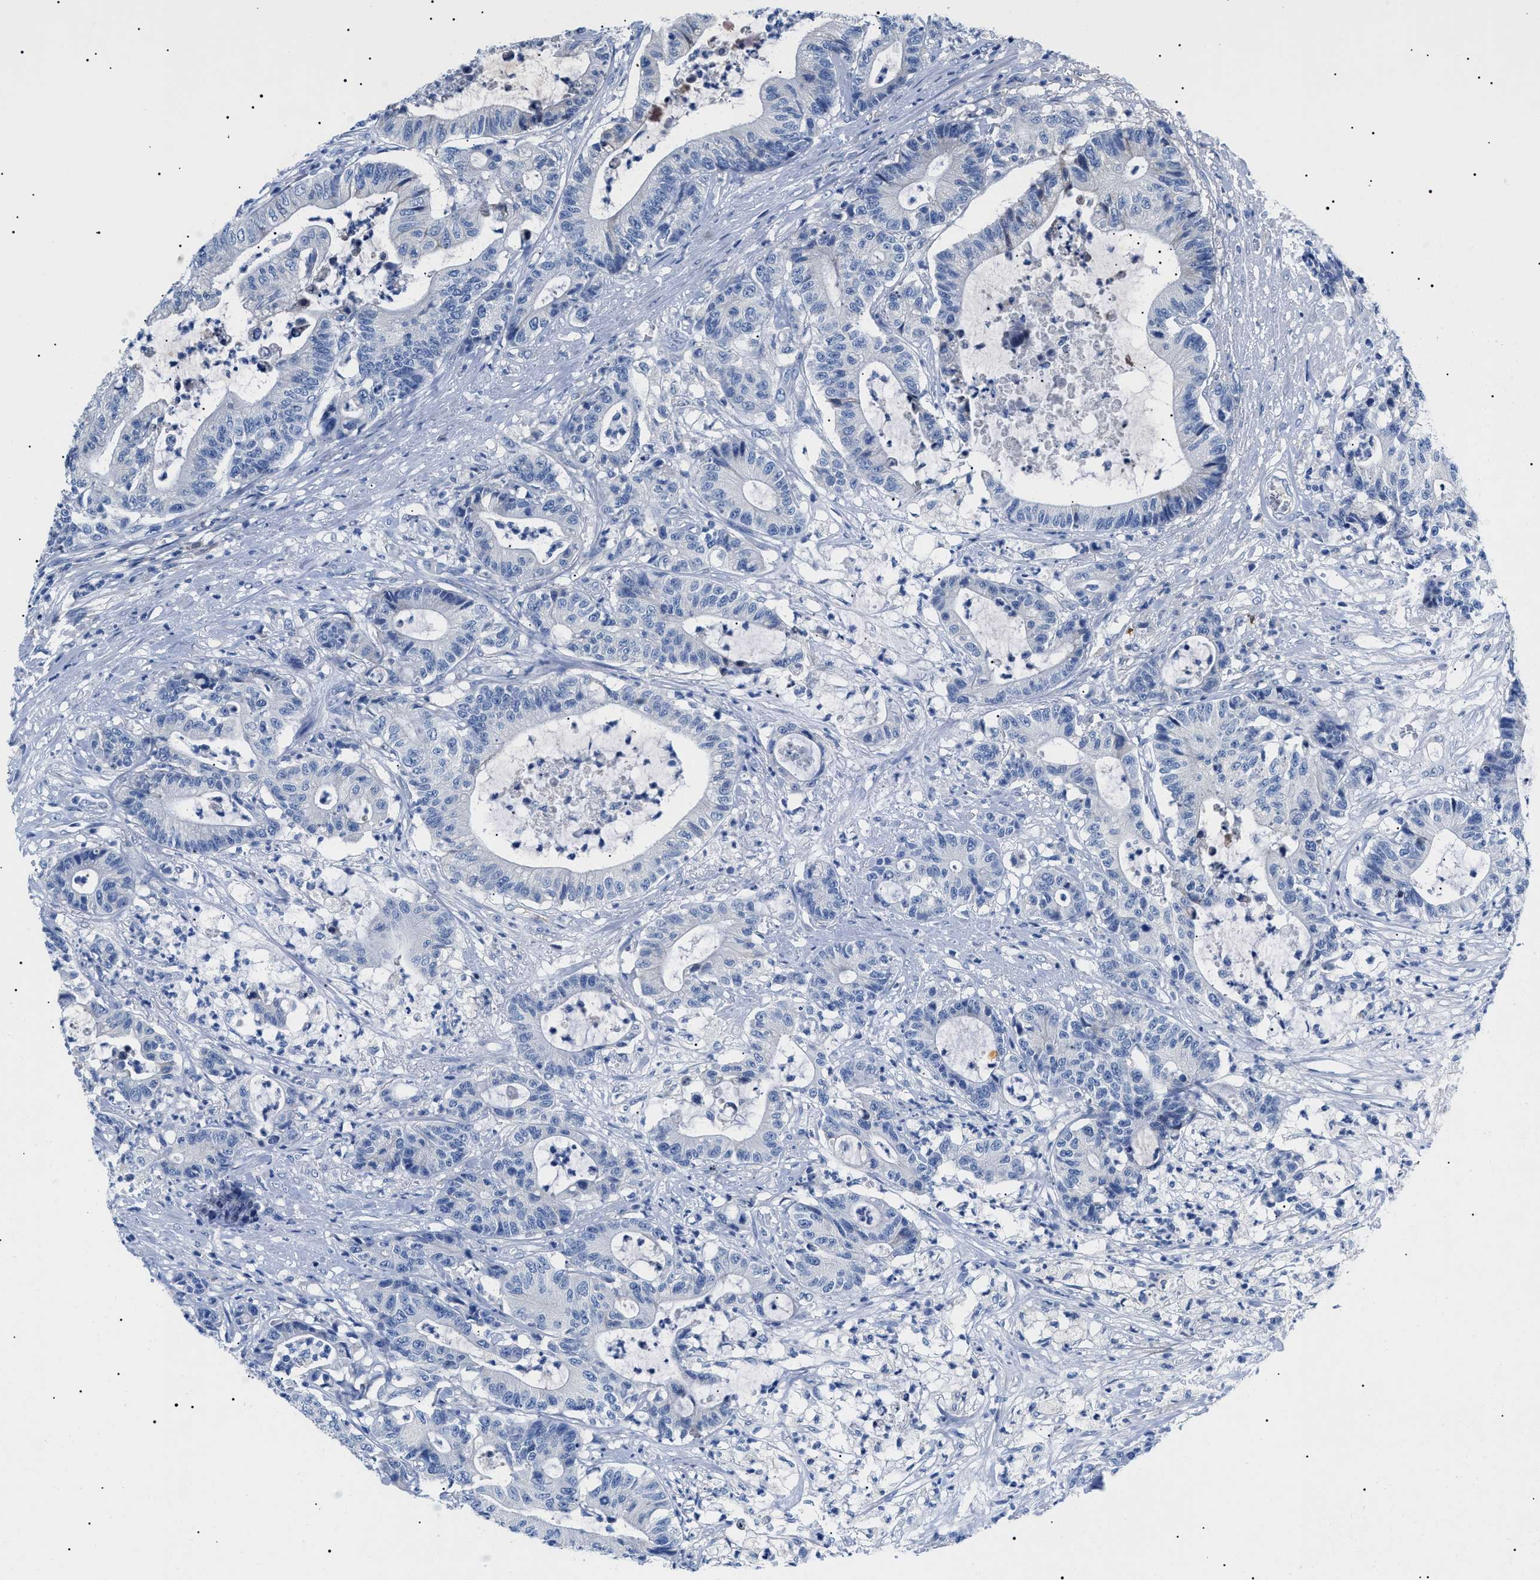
{"staining": {"intensity": "negative", "quantity": "none", "location": "none"}, "tissue": "colorectal cancer", "cell_type": "Tumor cells", "image_type": "cancer", "snomed": [{"axis": "morphology", "description": "Adenocarcinoma, NOS"}, {"axis": "topography", "description": "Colon"}], "caption": "An immunohistochemistry image of adenocarcinoma (colorectal) is shown. There is no staining in tumor cells of adenocarcinoma (colorectal). (DAB immunohistochemistry (IHC) visualized using brightfield microscopy, high magnification).", "gene": "ACKR1", "patient": {"sex": "female", "age": 84}}